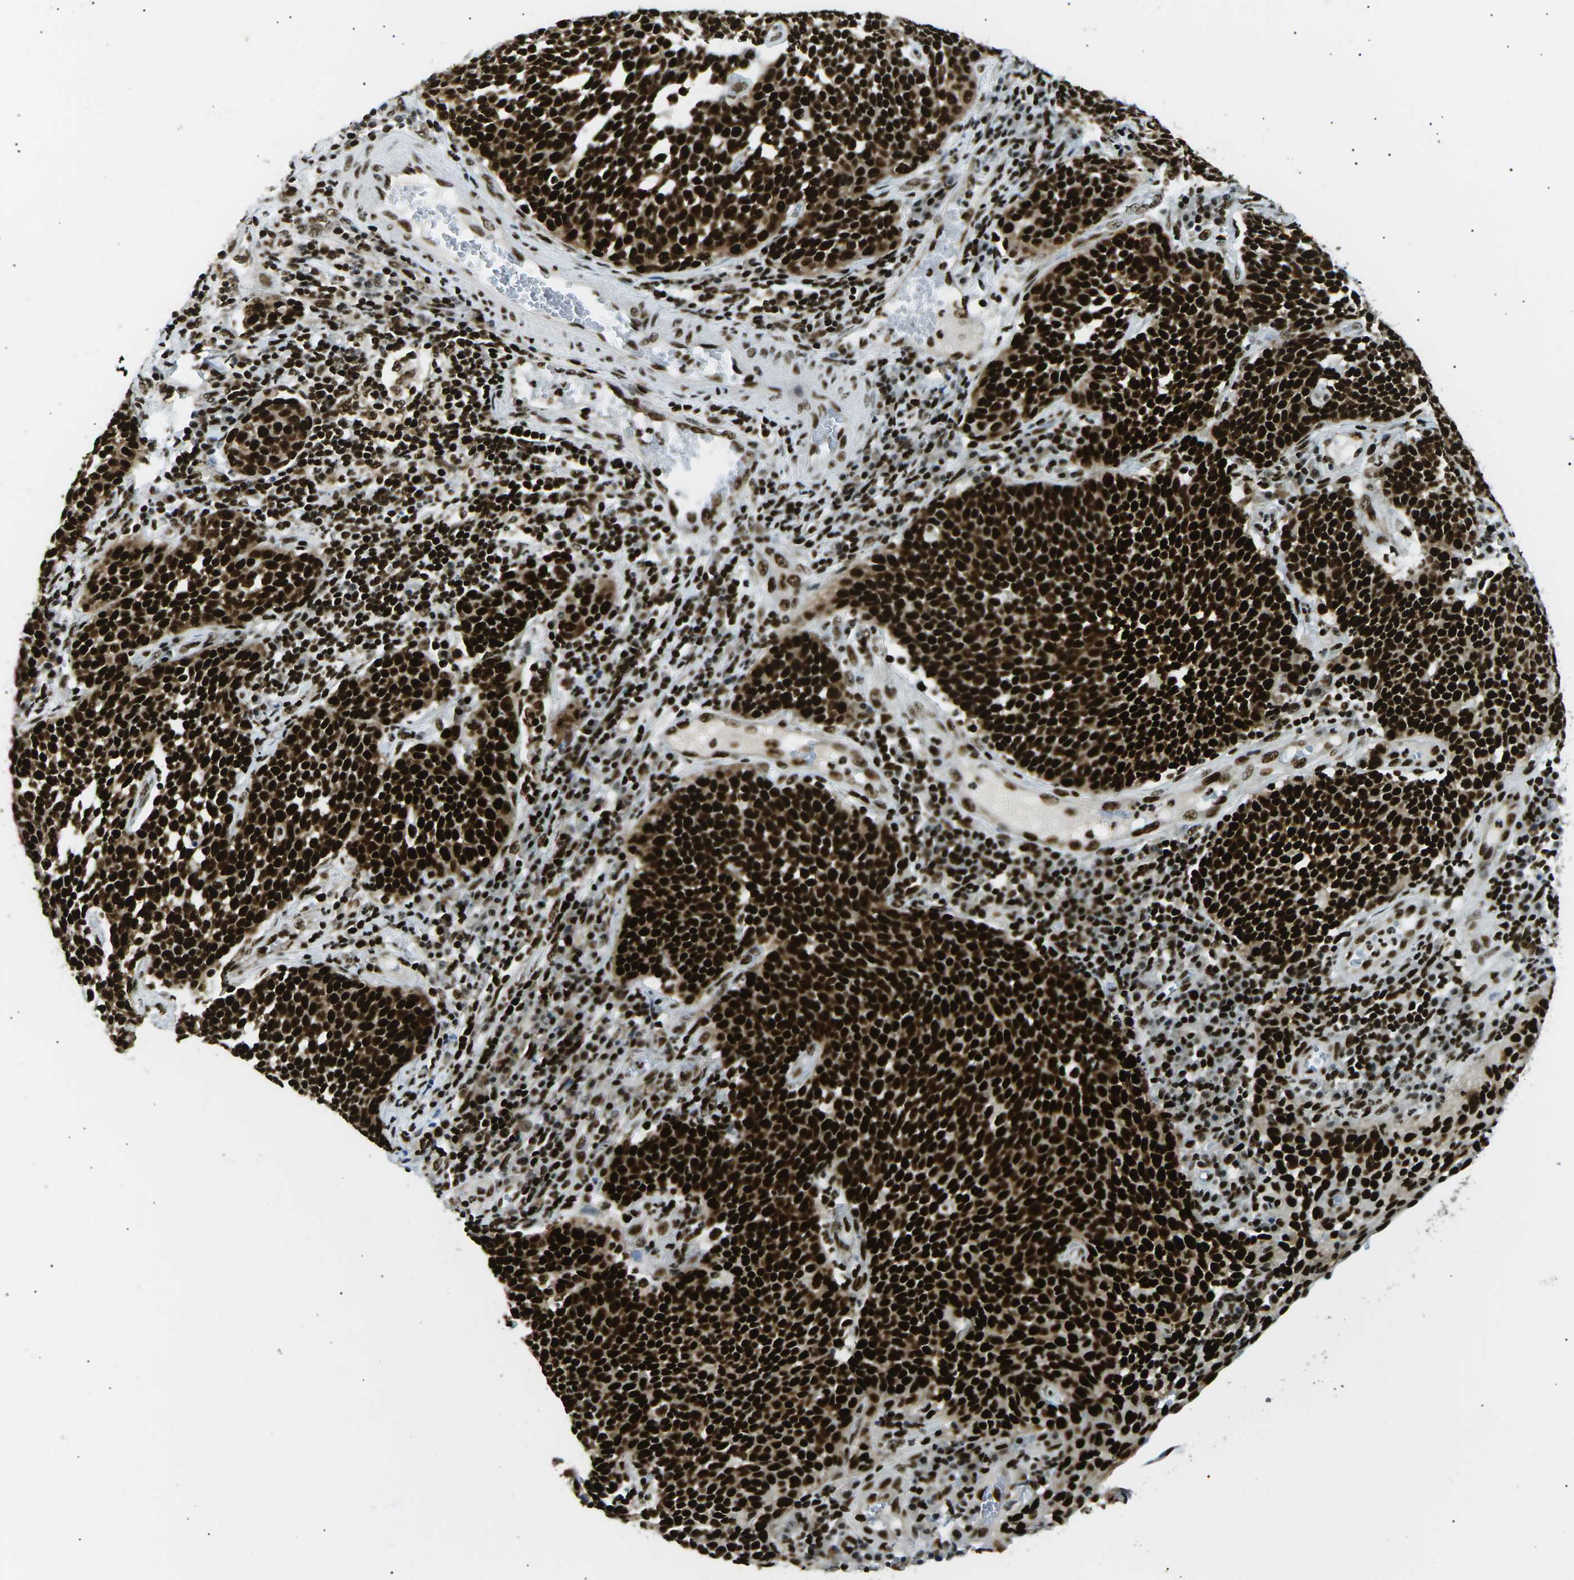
{"staining": {"intensity": "strong", "quantity": ">75%", "location": "cytoplasmic/membranous,nuclear"}, "tissue": "cervical cancer", "cell_type": "Tumor cells", "image_type": "cancer", "snomed": [{"axis": "morphology", "description": "Squamous cell carcinoma, NOS"}, {"axis": "topography", "description": "Cervix"}], "caption": "IHC (DAB (3,3'-diaminobenzidine)) staining of human squamous cell carcinoma (cervical) demonstrates strong cytoplasmic/membranous and nuclear protein expression in approximately >75% of tumor cells.", "gene": "RPA2", "patient": {"sex": "female", "age": 34}}